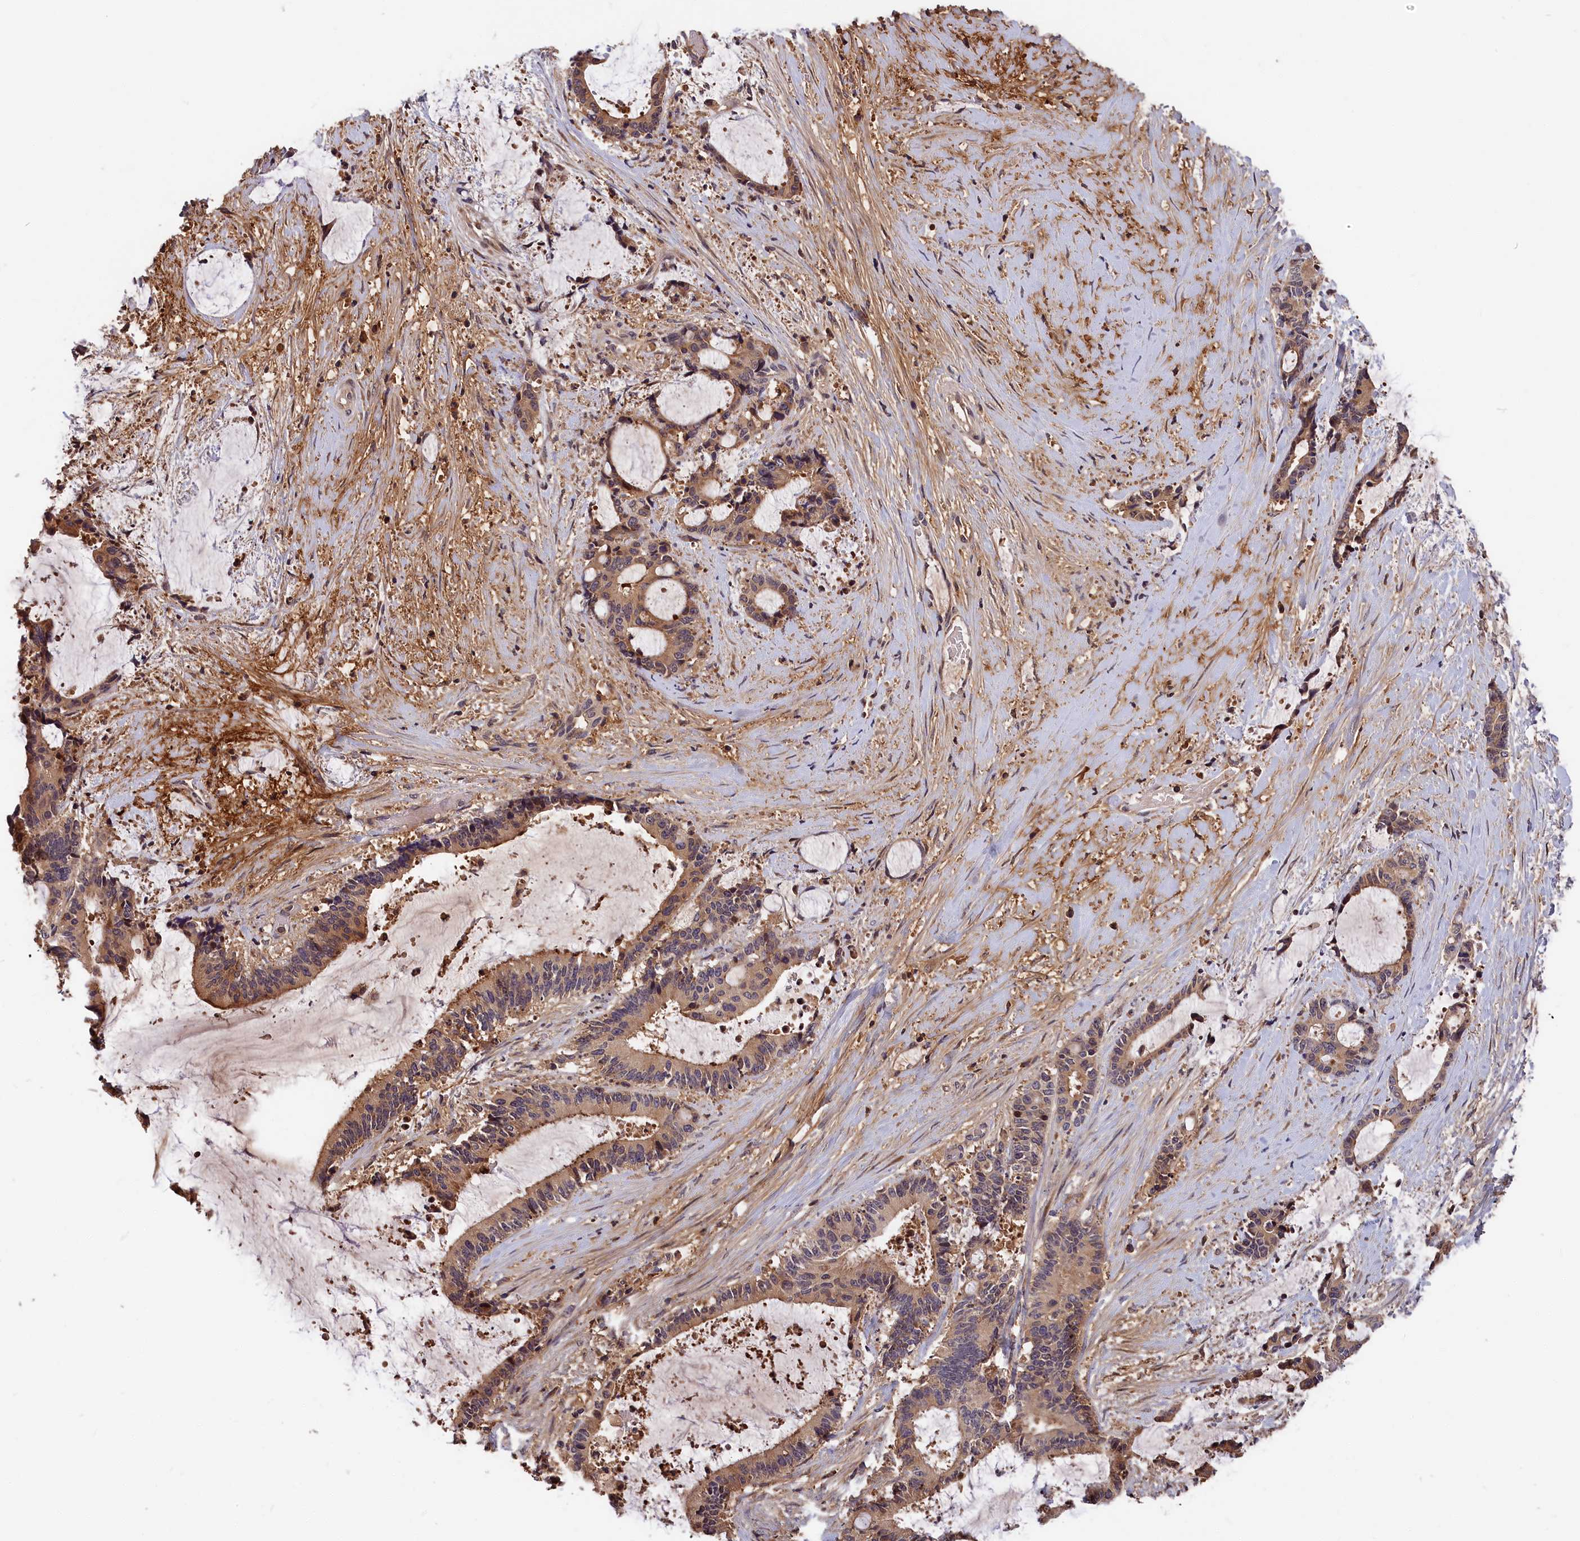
{"staining": {"intensity": "moderate", "quantity": ">75%", "location": "cytoplasmic/membranous"}, "tissue": "liver cancer", "cell_type": "Tumor cells", "image_type": "cancer", "snomed": [{"axis": "morphology", "description": "Normal tissue, NOS"}, {"axis": "morphology", "description": "Cholangiocarcinoma"}, {"axis": "topography", "description": "Liver"}, {"axis": "topography", "description": "Peripheral nerve tissue"}], "caption": "Human liver cancer stained with a protein marker demonstrates moderate staining in tumor cells.", "gene": "ITIH1", "patient": {"sex": "female", "age": 73}}